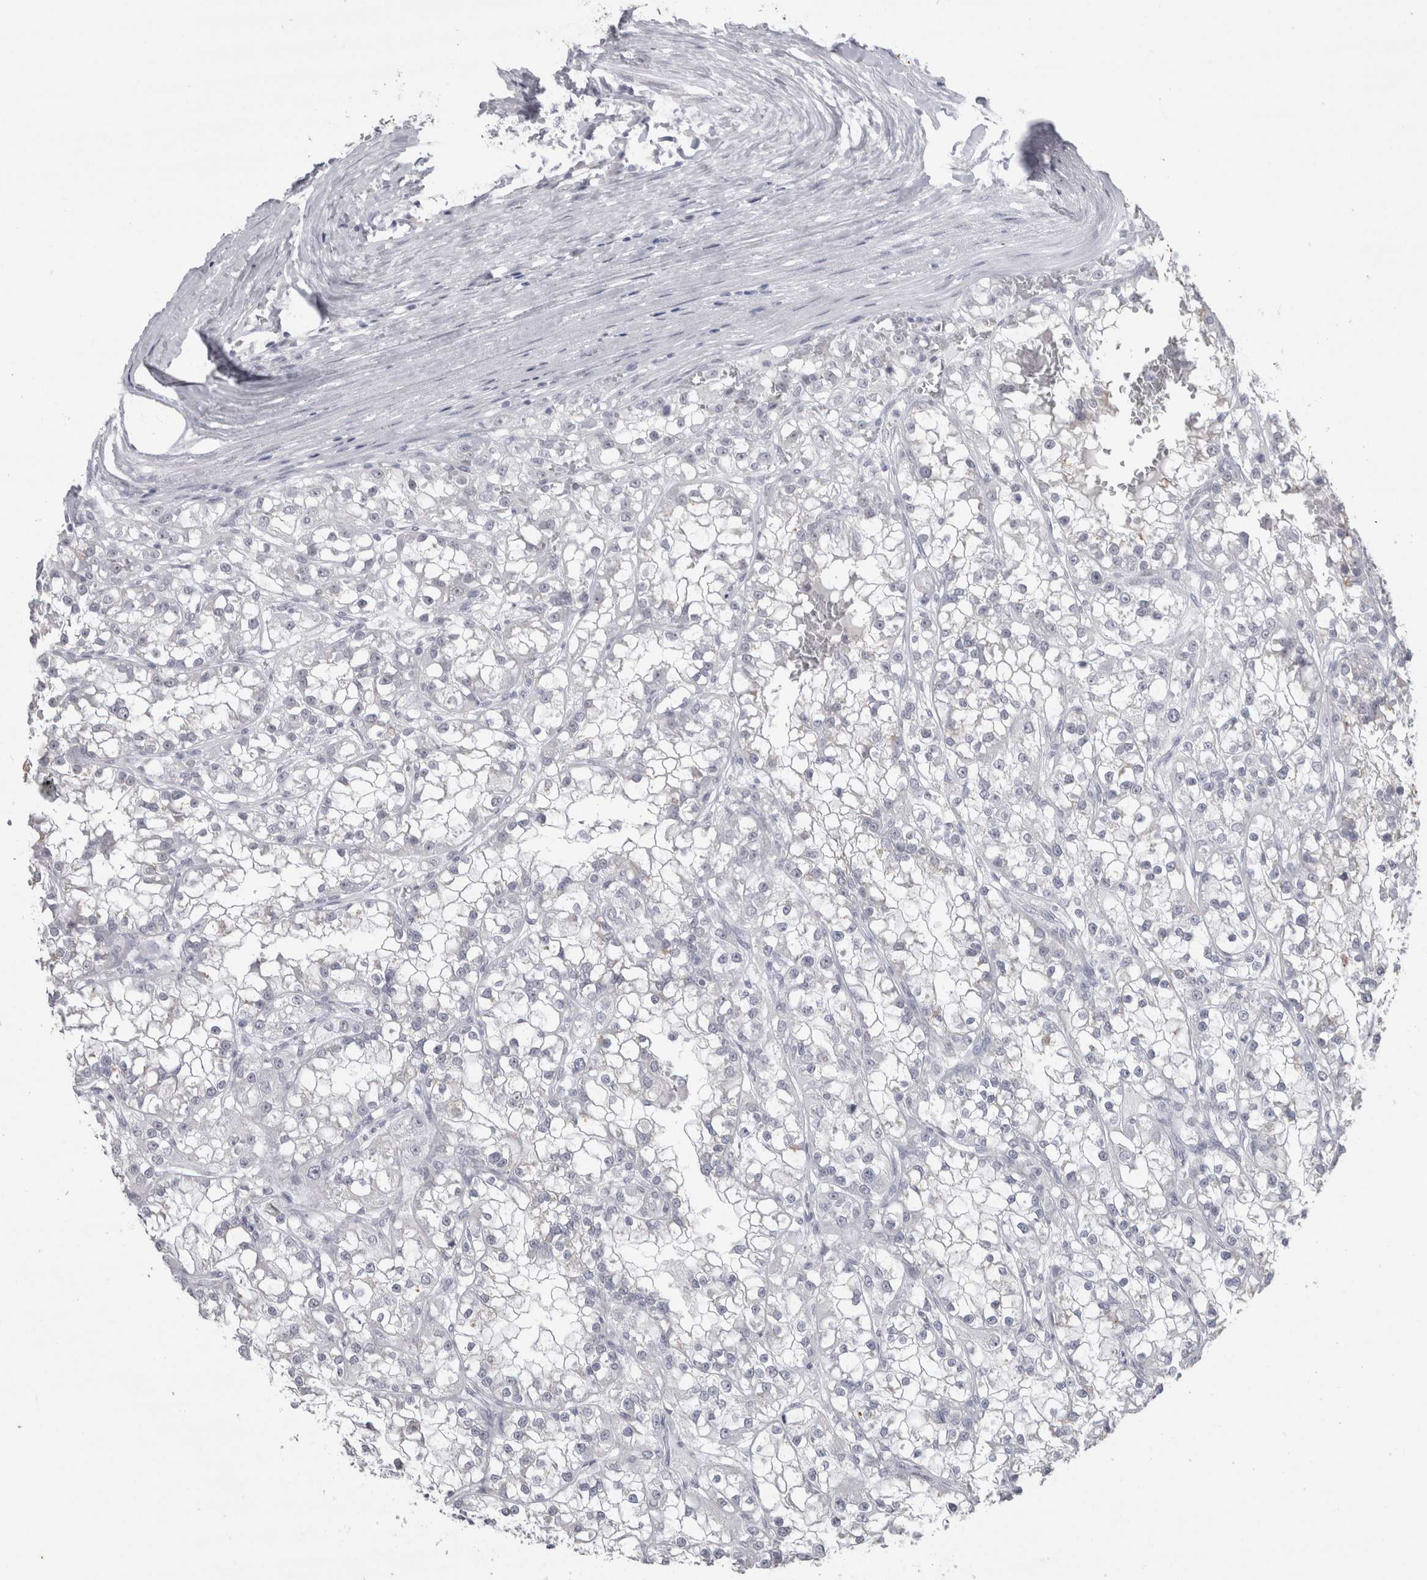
{"staining": {"intensity": "negative", "quantity": "none", "location": "none"}, "tissue": "renal cancer", "cell_type": "Tumor cells", "image_type": "cancer", "snomed": [{"axis": "morphology", "description": "Adenocarcinoma, NOS"}, {"axis": "topography", "description": "Kidney"}], "caption": "Immunohistochemistry histopathology image of human adenocarcinoma (renal) stained for a protein (brown), which shows no staining in tumor cells.", "gene": "CDH17", "patient": {"sex": "female", "age": 52}}